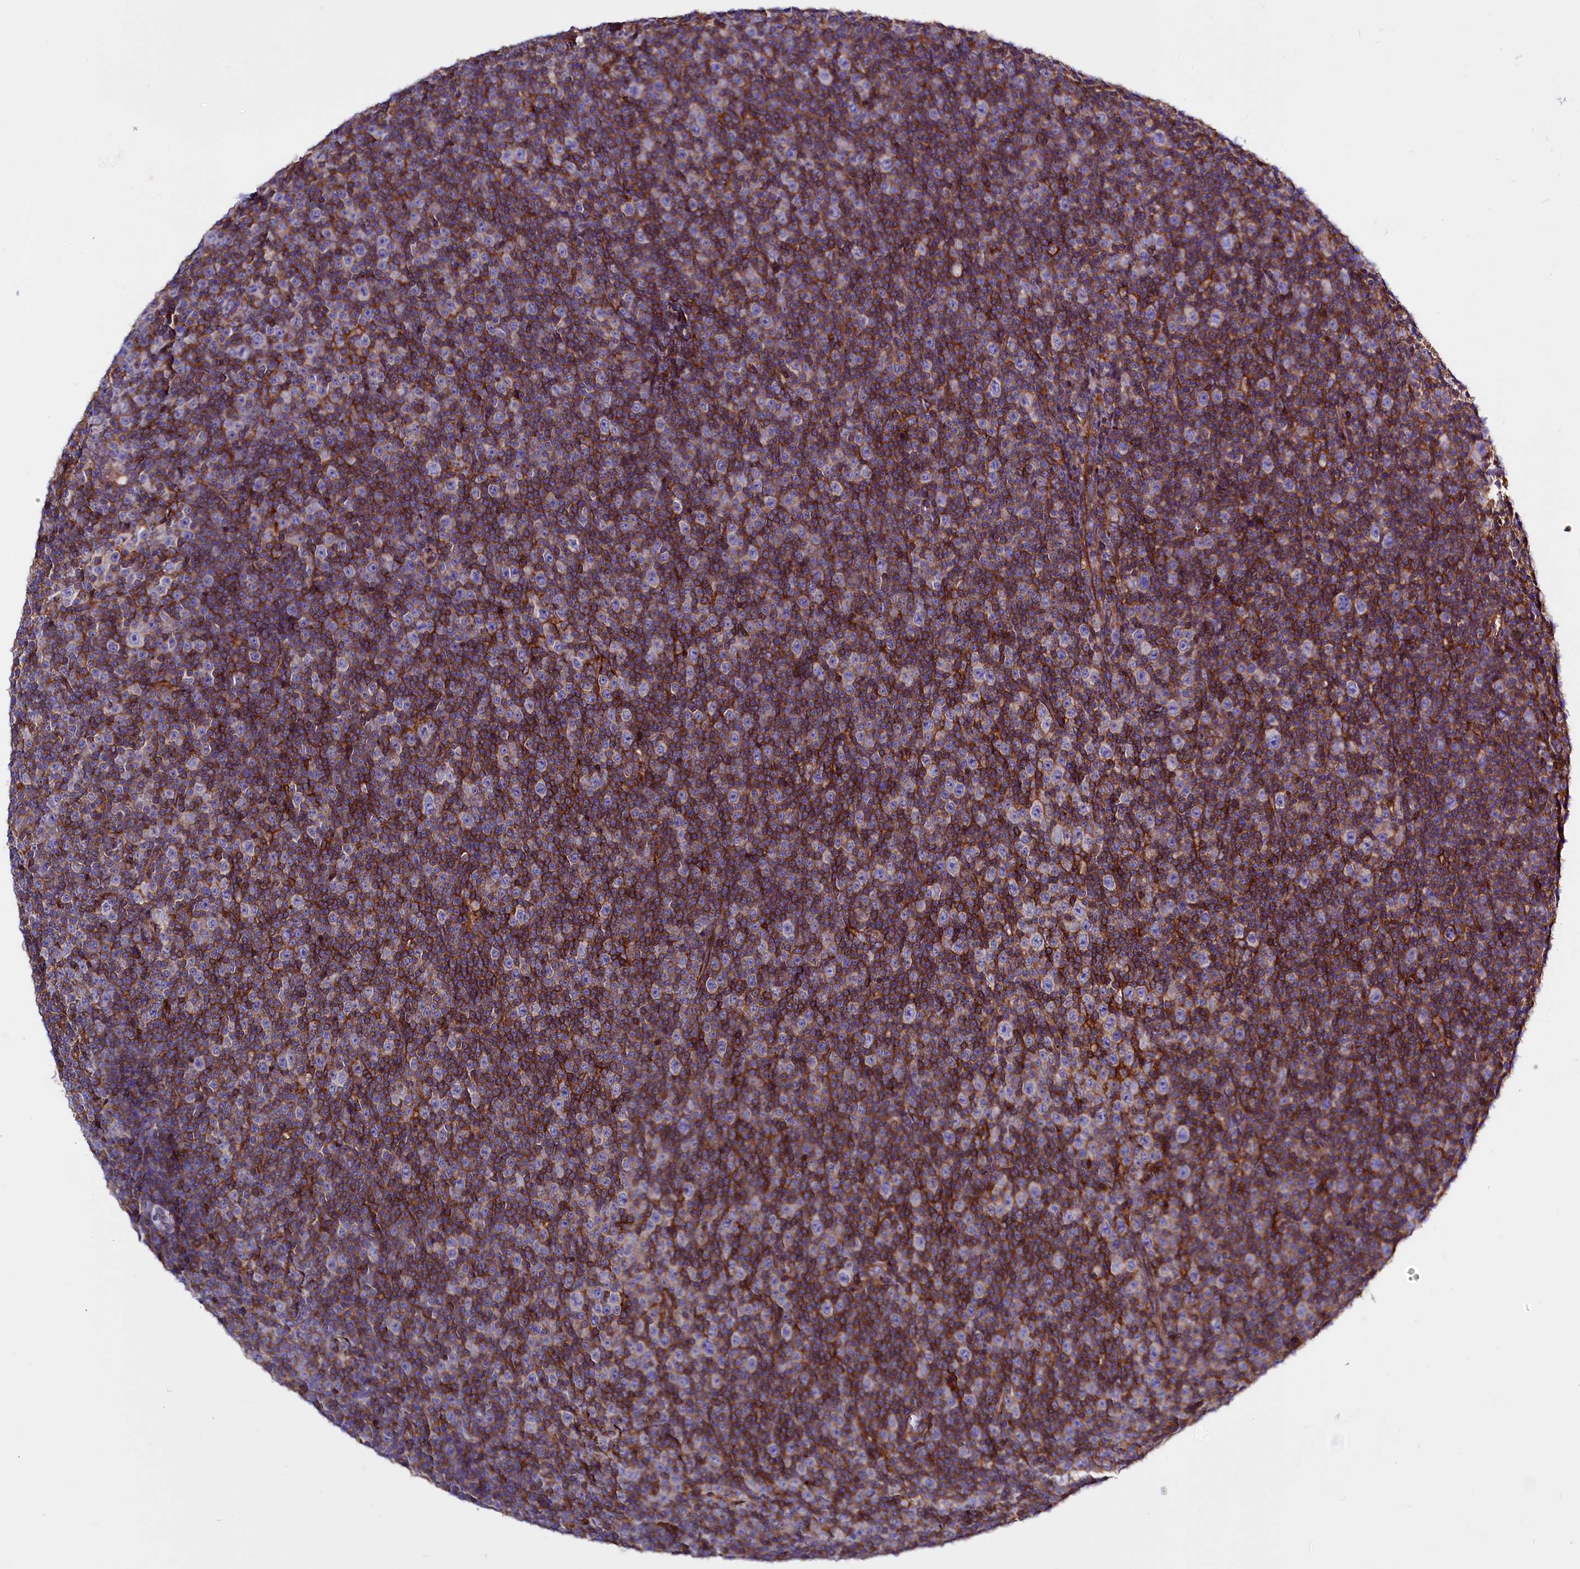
{"staining": {"intensity": "negative", "quantity": "none", "location": "none"}, "tissue": "lymphoma", "cell_type": "Tumor cells", "image_type": "cancer", "snomed": [{"axis": "morphology", "description": "Malignant lymphoma, non-Hodgkin's type, Low grade"}, {"axis": "topography", "description": "Lymph node"}], "caption": "This is an immunohistochemistry histopathology image of human lymphoma. There is no staining in tumor cells.", "gene": "ANO6", "patient": {"sex": "female", "age": 67}}